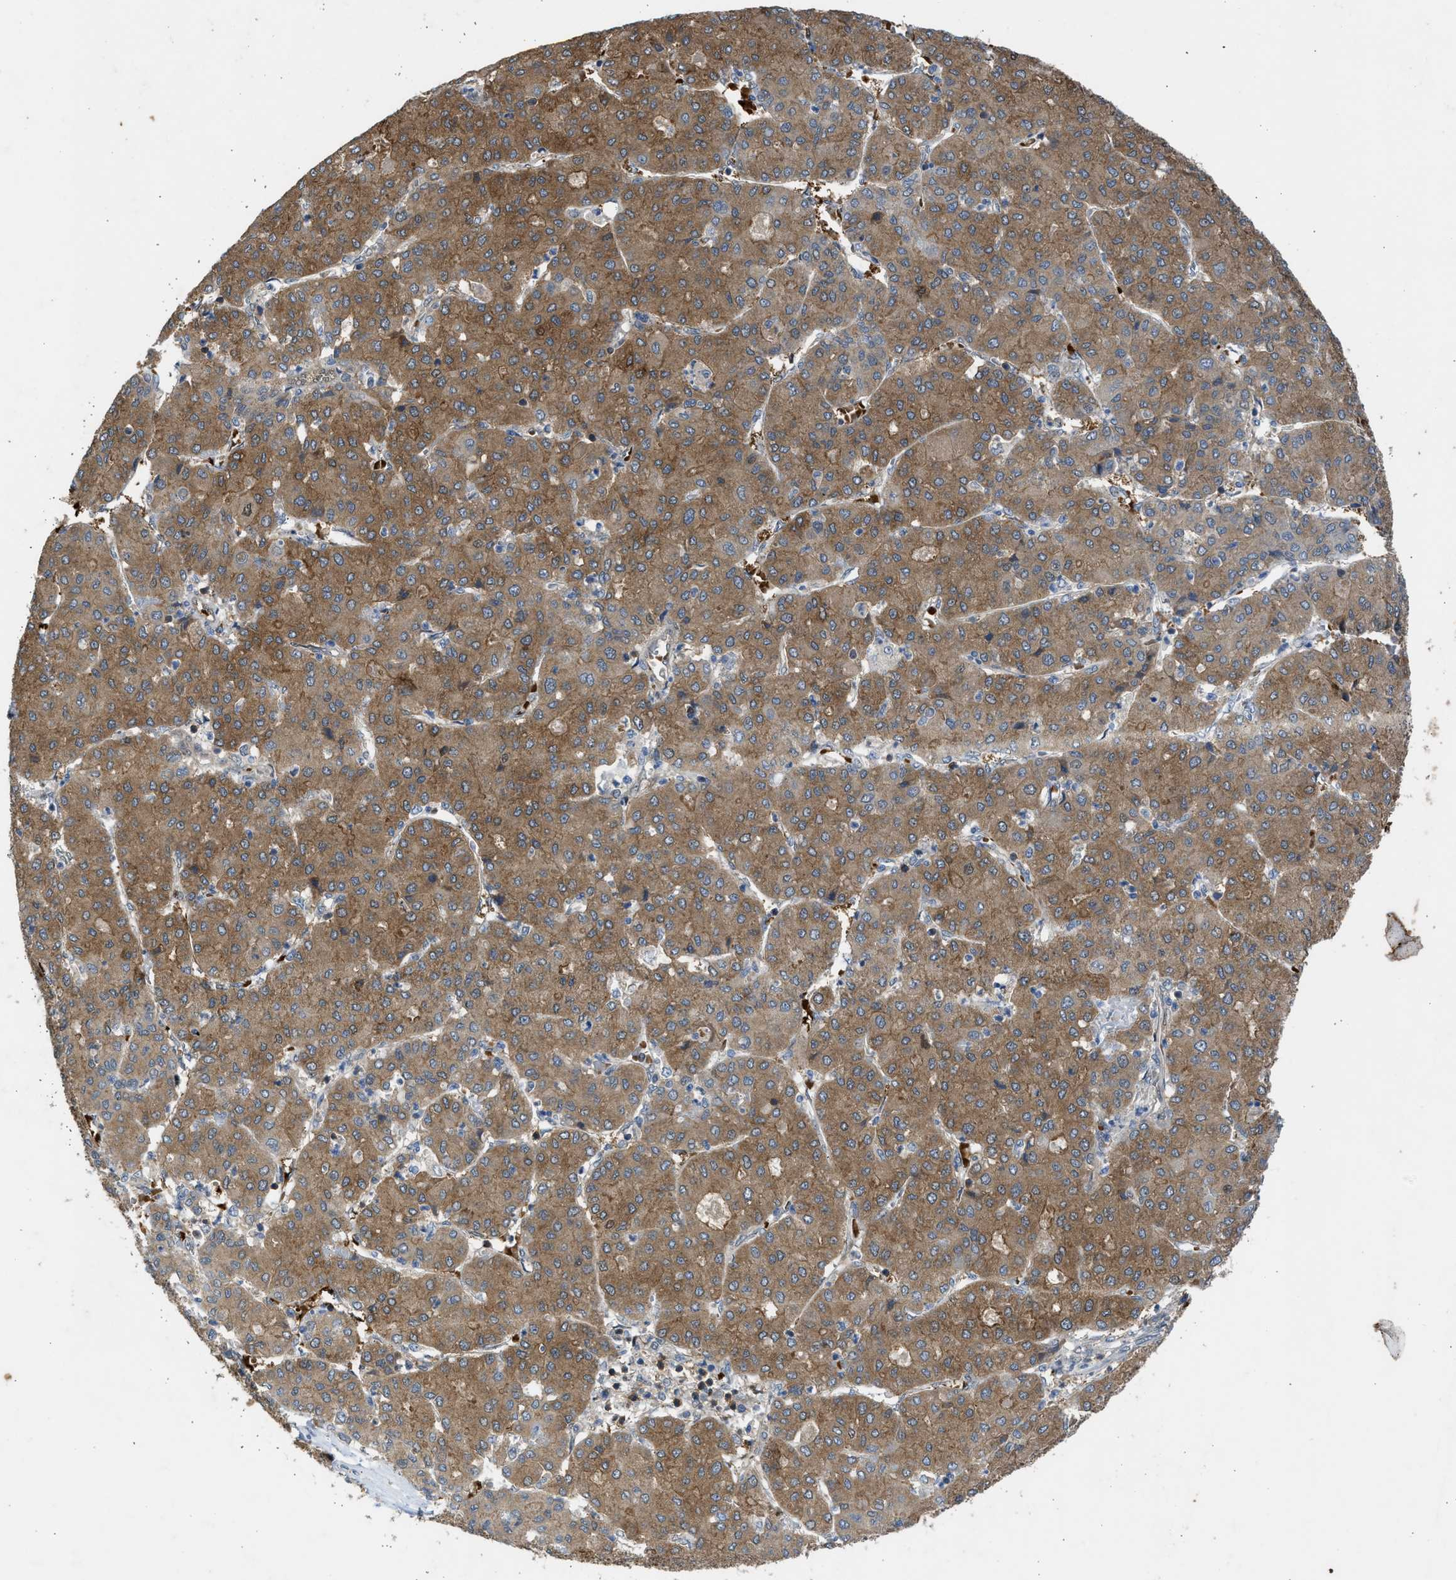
{"staining": {"intensity": "moderate", "quantity": ">75%", "location": "cytoplasmic/membranous"}, "tissue": "liver cancer", "cell_type": "Tumor cells", "image_type": "cancer", "snomed": [{"axis": "morphology", "description": "Carcinoma, Hepatocellular, NOS"}, {"axis": "topography", "description": "Liver"}], "caption": "Liver cancer (hepatocellular carcinoma) stained with a protein marker reveals moderate staining in tumor cells.", "gene": "MAPK7", "patient": {"sex": "male", "age": 65}}